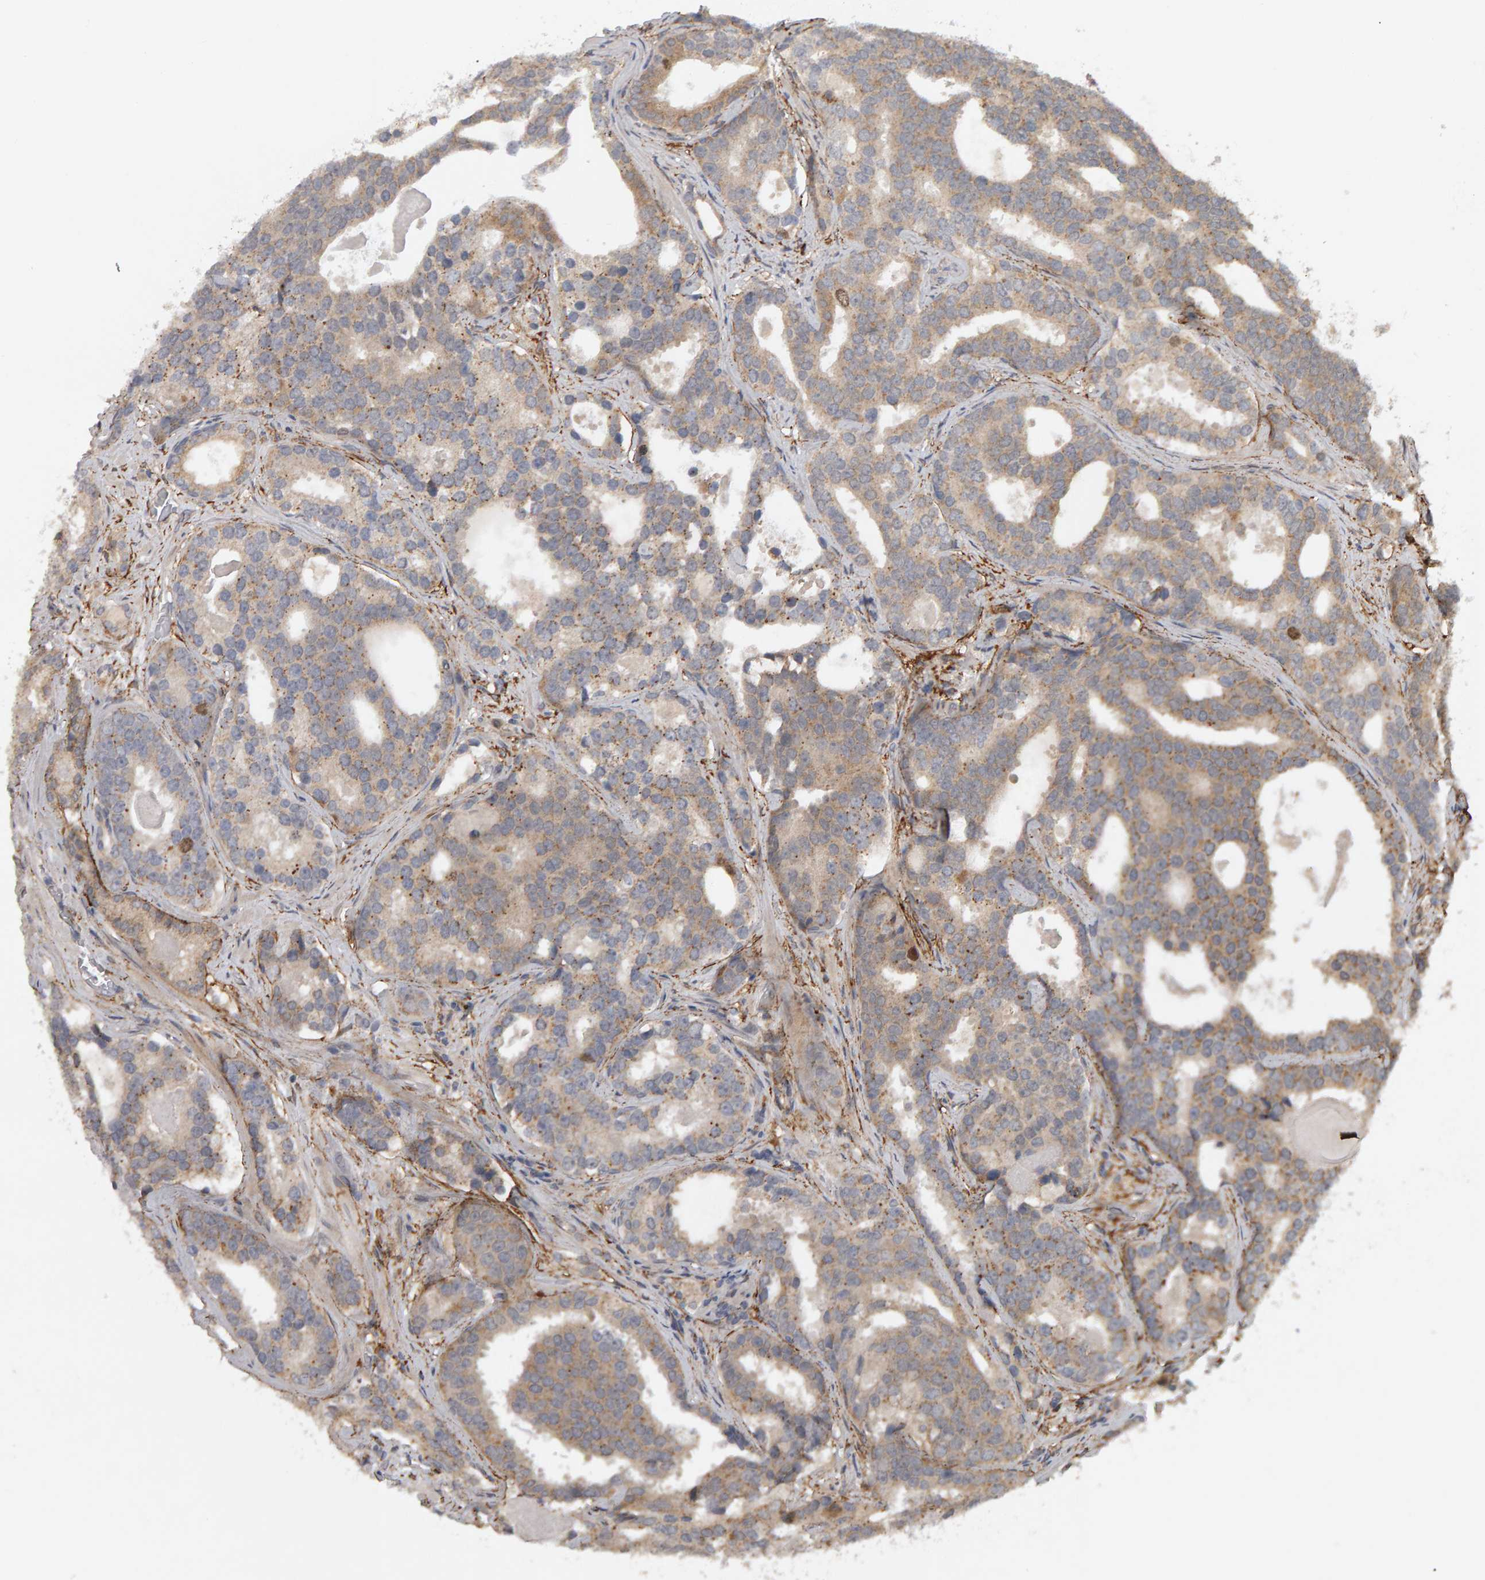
{"staining": {"intensity": "moderate", "quantity": ">75%", "location": "cytoplasmic/membranous"}, "tissue": "prostate cancer", "cell_type": "Tumor cells", "image_type": "cancer", "snomed": [{"axis": "morphology", "description": "Adenocarcinoma, High grade"}, {"axis": "topography", "description": "Prostate"}], "caption": "There is medium levels of moderate cytoplasmic/membranous positivity in tumor cells of prostate adenocarcinoma (high-grade), as demonstrated by immunohistochemical staining (brown color).", "gene": "CDCA5", "patient": {"sex": "male", "age": 60}}